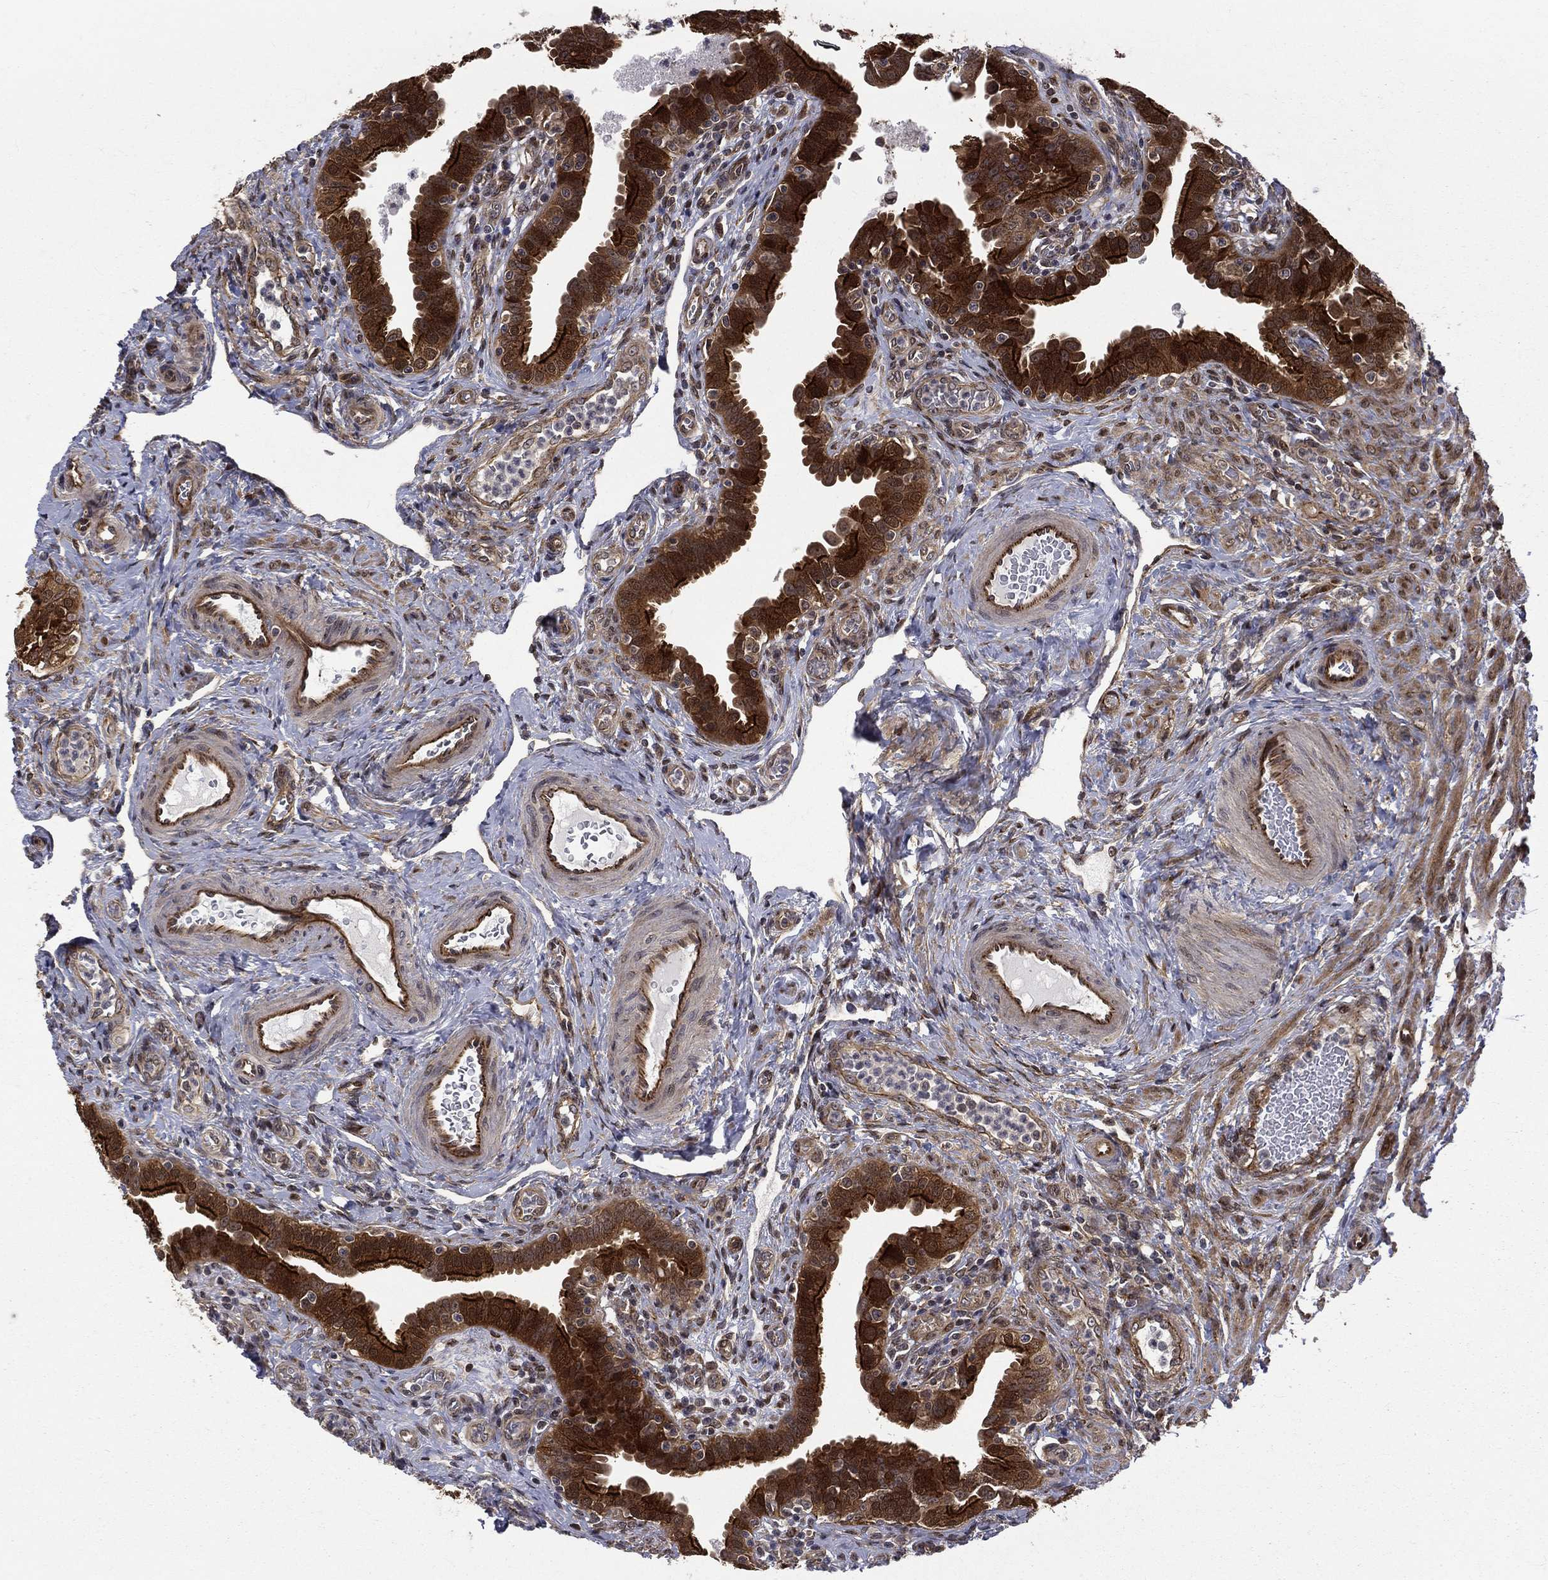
{"staining": {"intensity": "strong", "quantity": ">75%", "location": "cytoplasmic/membranous"}, "tissue": "fallopian tube", "cell_type": "Glandular cells", "image_type": "normal", "snomed": [{"axis": "morphology", "description": "Normal tissue, NOS"}, {"axis": "topography", "description": "Fallopian tube"}], "caption": "Immunohistochemistry (IHC) micrograph of unremarkable fallopian tube: human fallopian tube stained using immunohistochemistry (IHC) exhibits high levels of strong protein expression localized specifically in the cytoplasmic/membranous of glandular cells, appearing as a cytoplasmic/membranous brown color.", "gene": "ARL3", "patient": {"sex": "female", "age": 41}}